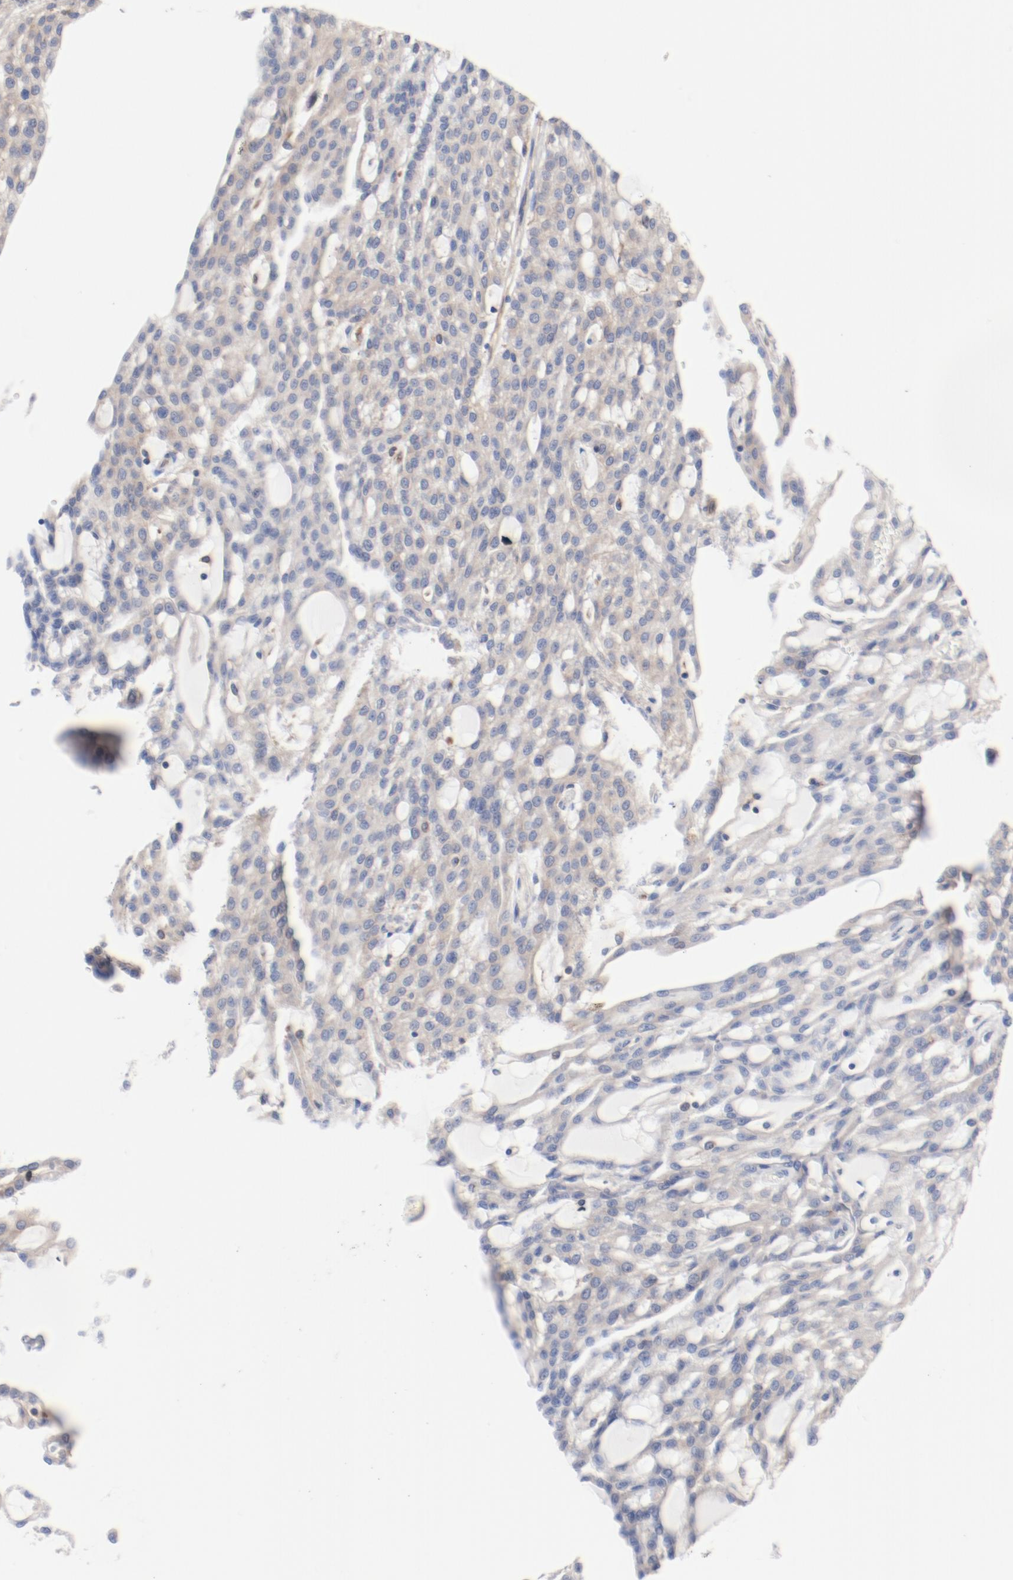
{"staining": {"intensity": "weak", "quantity": ">75%", "location": "cytoplasmic/membranous"}, "tissue": "renal cancer", "cell_type": "Tumor cells", "image_type": "cancer", "snomed": [{"axis": "morphology", "description": "Adenocarcinoma, NOS"}, {"axis": "topography", "description": "Kidney"}], "caption": "Immunohistochemistry (IHC) histopathology image of human renal adenocarcinoma stained for a protein (brown), which reveals low levels of weak cytoplasmic/membranous positivity in about >75% of tumor cells.", "gene": "PDPK1", "patient": {"sex": "male", "age": 63}}